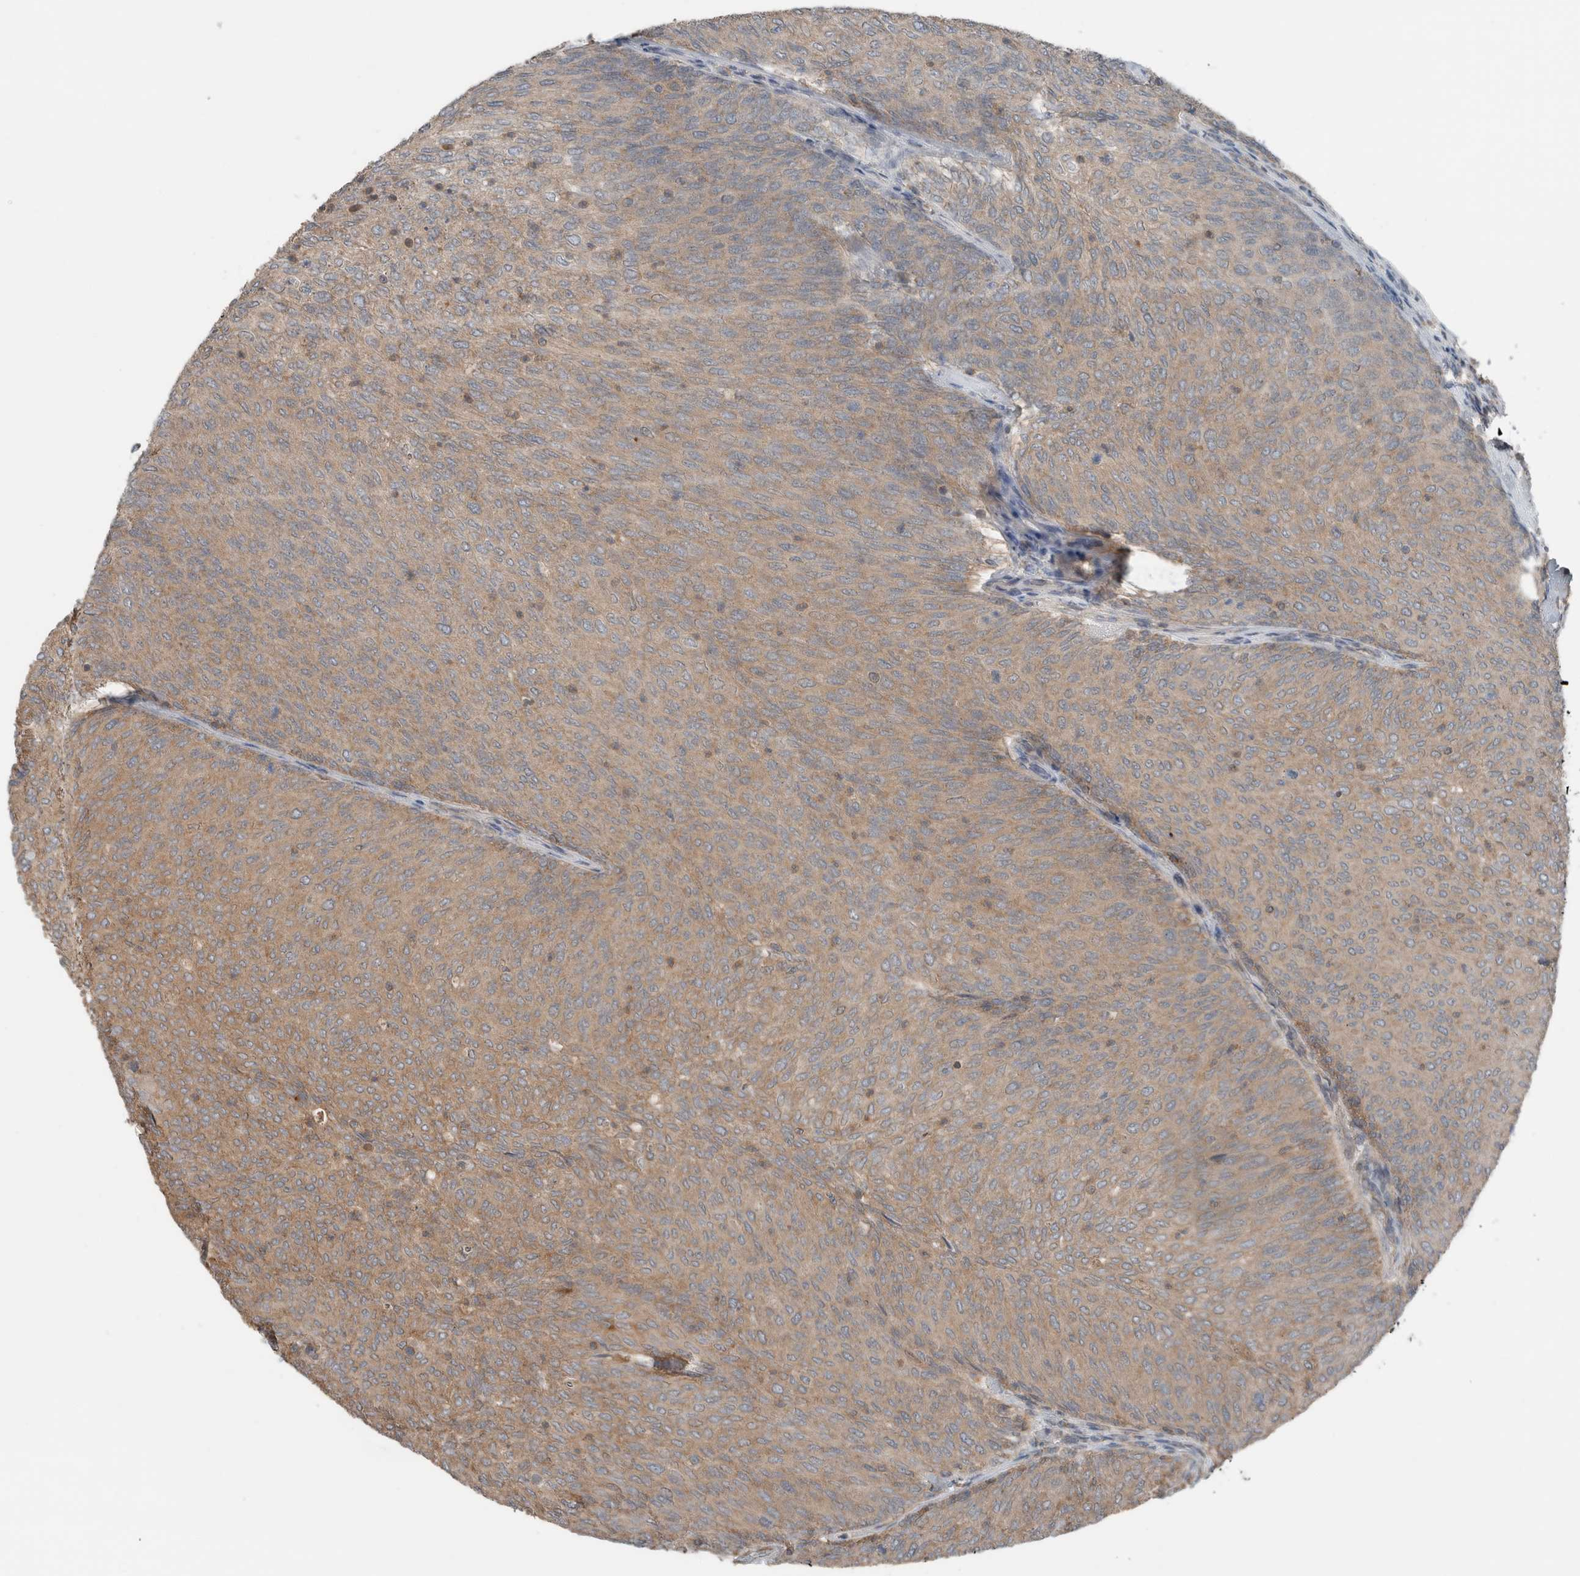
{"staining": {"intensity": "moderate", "quantity": ">75%", "location": "cytoplasmic/membranous"}, "tissue": "urothelial cancer", "cell_type": "Tumor cells", "image_type": "cancer", "snomed": [{"axis": "morphology", "description": "Urothelial carcinoma, Low grade"}, {"axis": "topography", "description": "Urinary bladder"}], "caption": "Protein expression analysis of urothelial carcinoma (low-grade) exhibits moderate cytoplasmic/membranous positivity in approximately >75% of tumor cells.", "gene": "KLK14", "patient": {"sex": "female", "age": 79}}